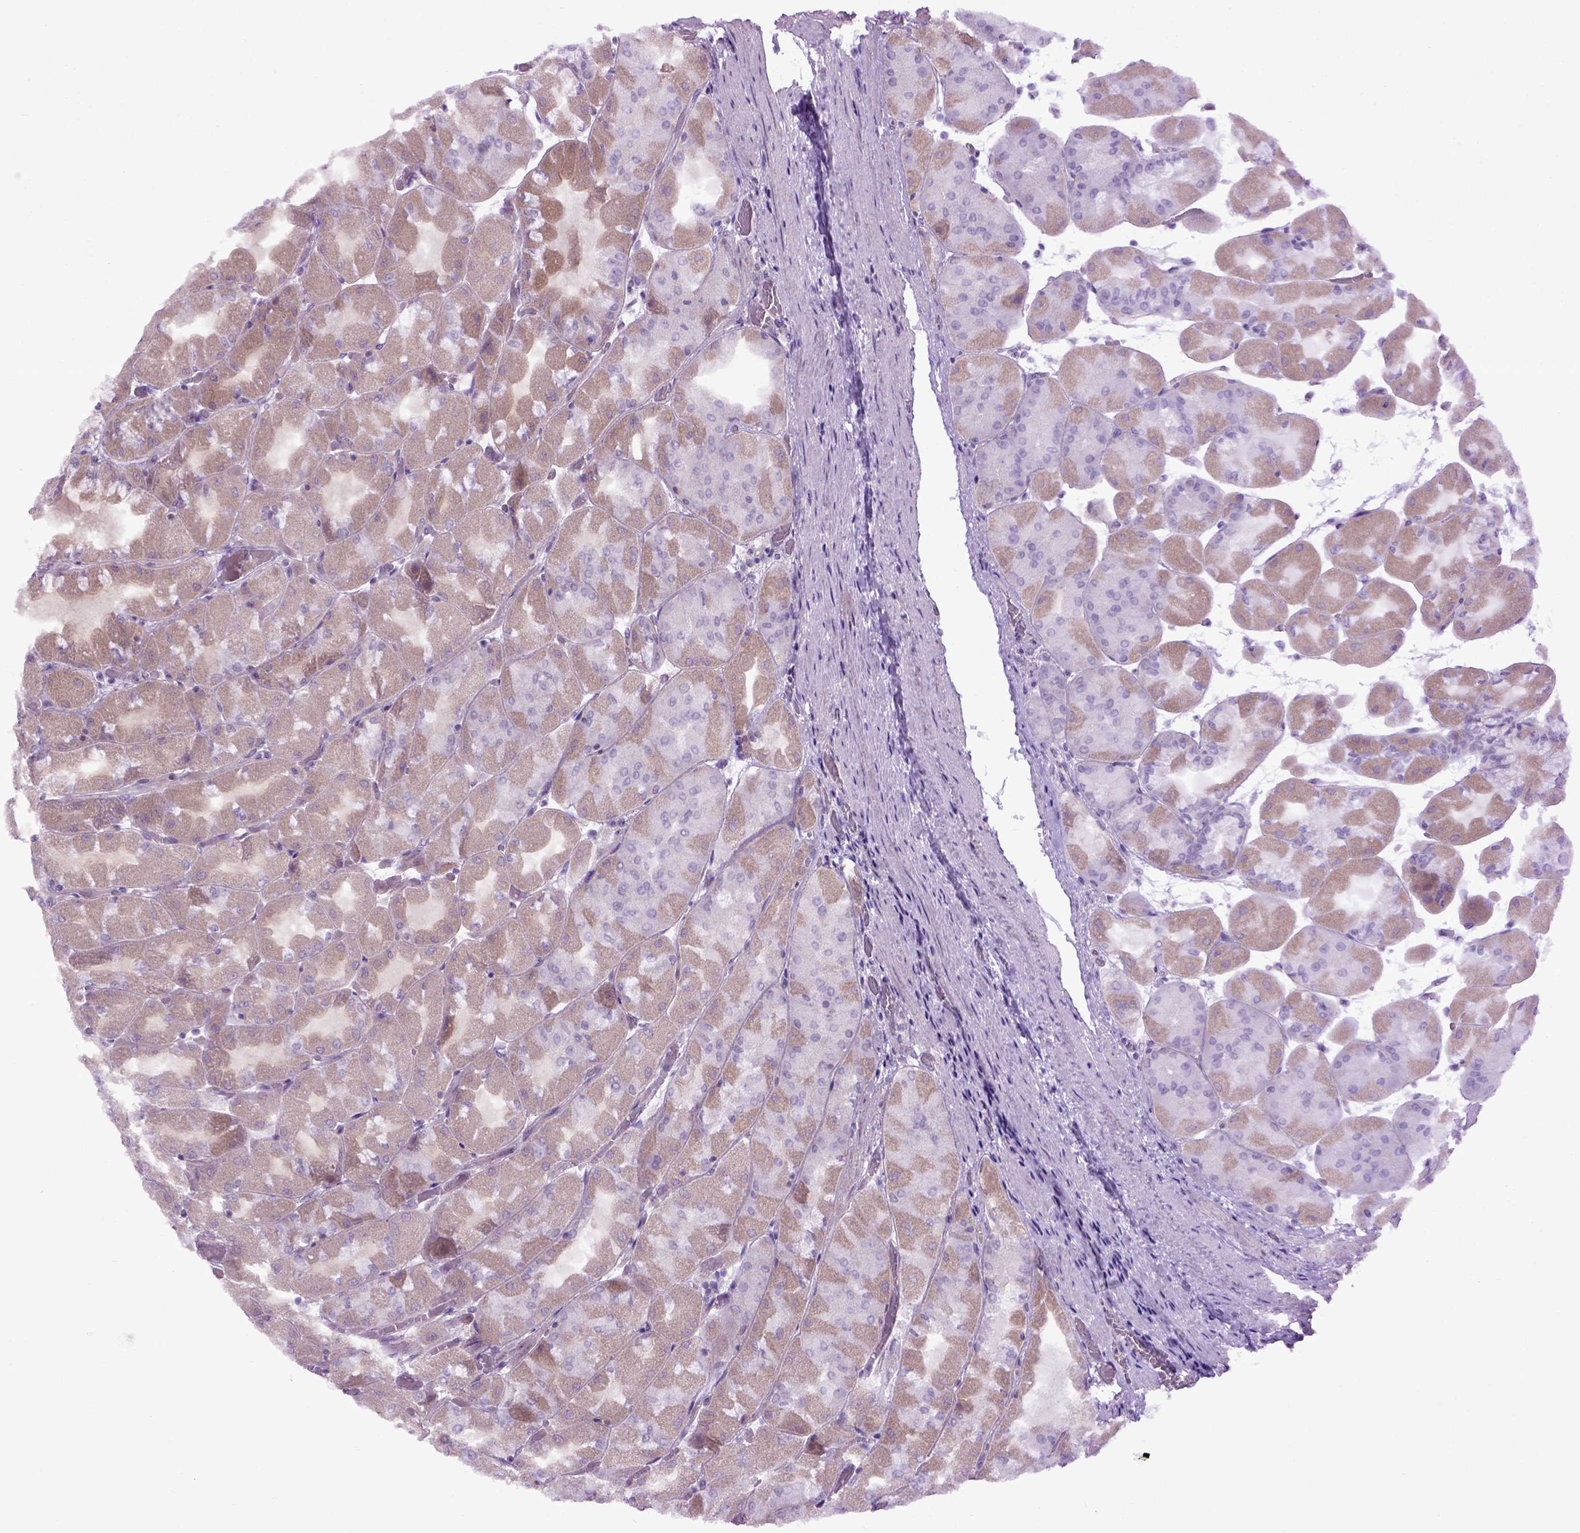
{"staining": {"intensity": "weak", "quantity": "25%-75%", "location": "cytoplasmic/membranous"}, "tissue": "stomach", "cell_type": "Glandular cells", "image_type": "normal", "snomed": [{"axis": "morphology", "description": "Normal tissue, NOS"}, {"axis": "topography", "description": "Stomach"}], "caption": "Immunohistochemistry micrograph of normal stomach: stomach stained using immunohistochemistry demonstrates low levels of weak protein expression localized specifically in the cytoplasmic/membranous of glandular cells, appearing as a cytoplasmic/membranous brown color.", "gene": "EMILIN3", "patient": {"sex": "female", "age": 61}}